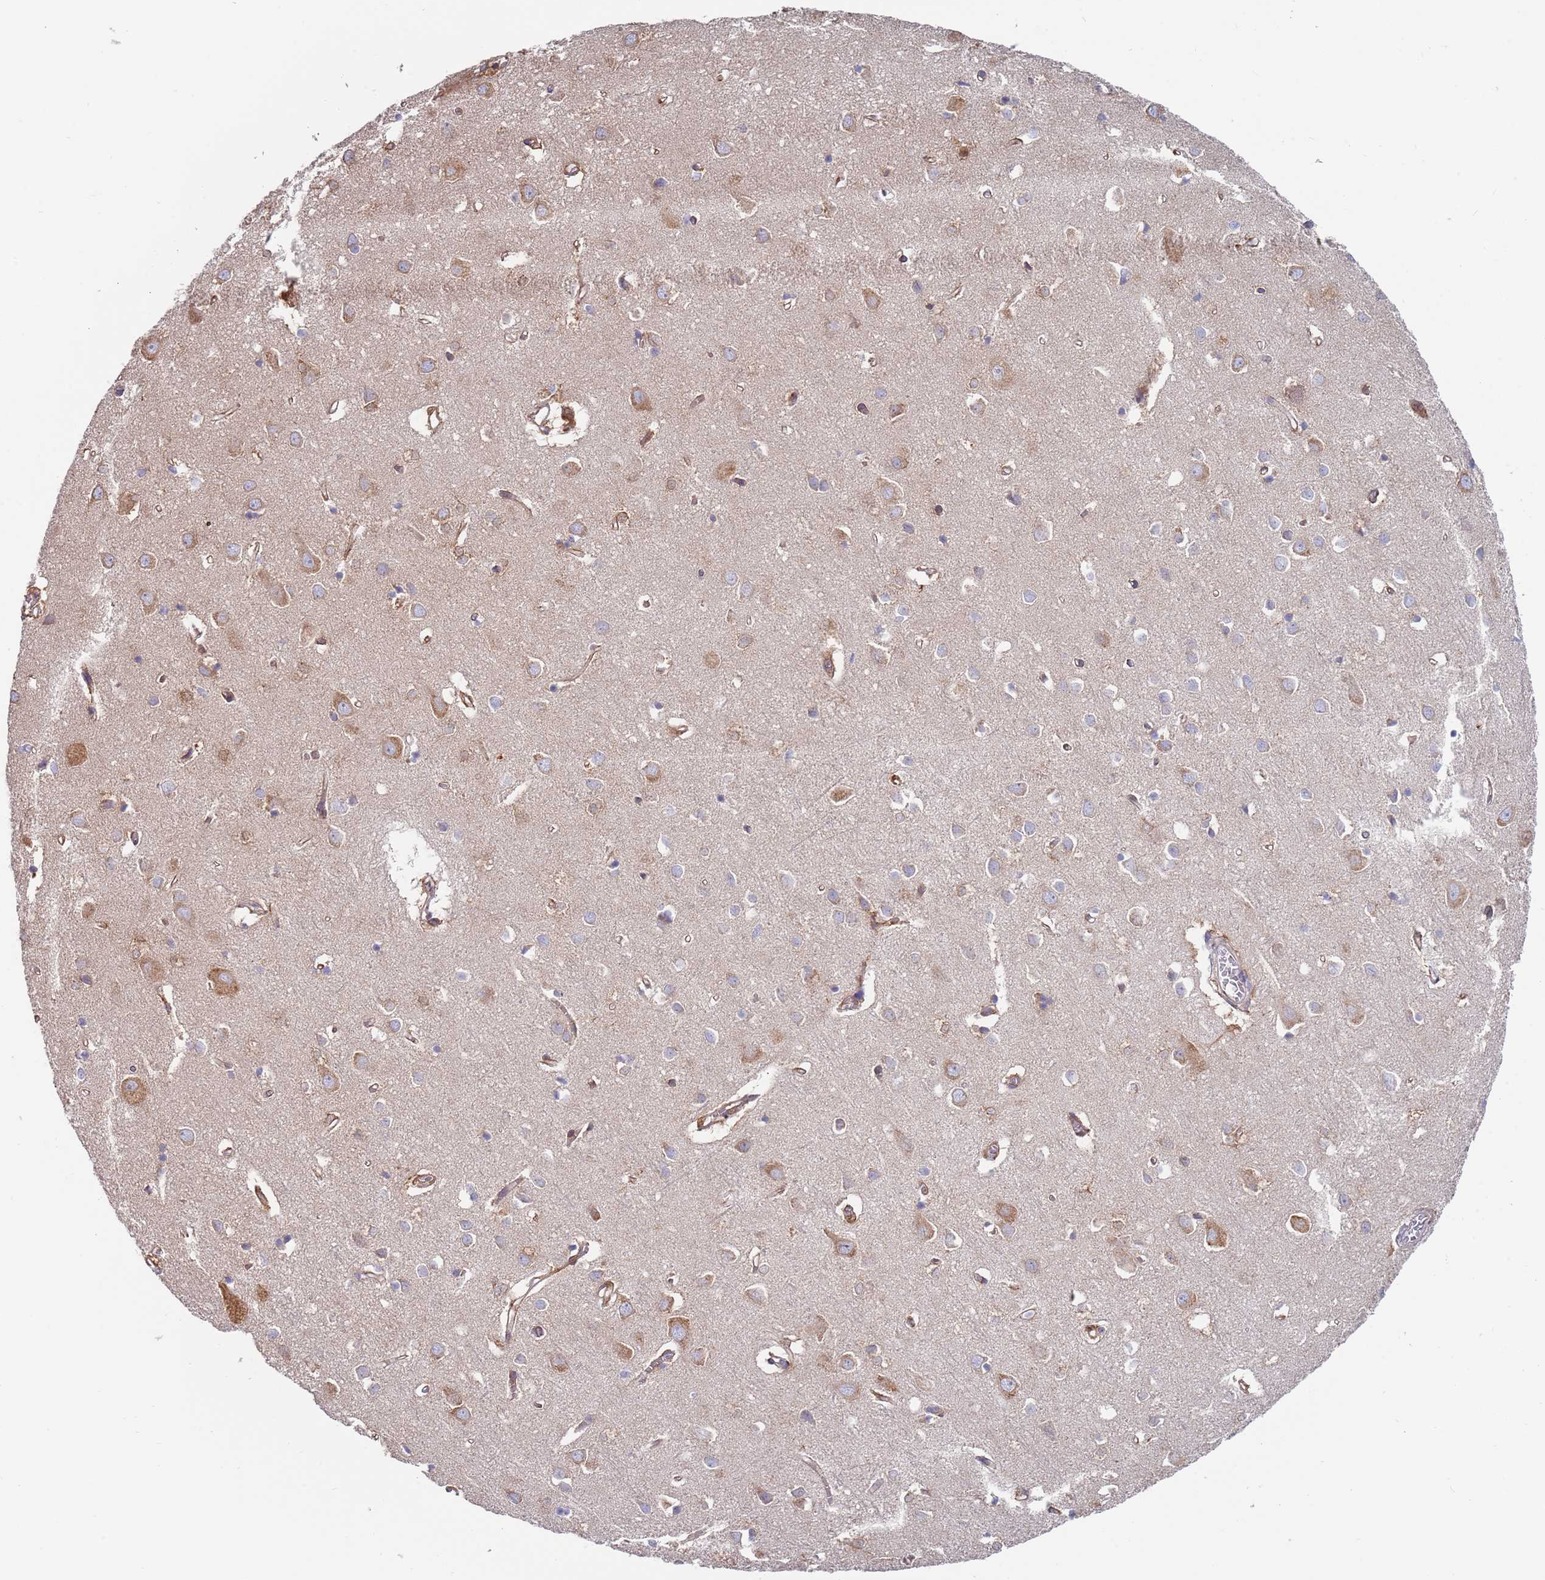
{"staining": {"intensity": "moderate", "quantity": ">75%", "location": "cytoplasmic/membranous"}, "tissue": "cerebral cortex", "cell_type": "Endothelial cells", "image_type": "normal", "snomed": [{"axis": "morphology", "description": "Normal tissue, NOS"}, {"axis": "topography", "description": "Cerebral cortex"}], "caption": "This is a histology image of IHC staining of unremarkable cerebral cortex, which shows moderate positivity in the cytoplasmic/membranous of endothelial cells.", "gene": "ENSG00000286098", "patient": {"sex": "female", "age": 64}}